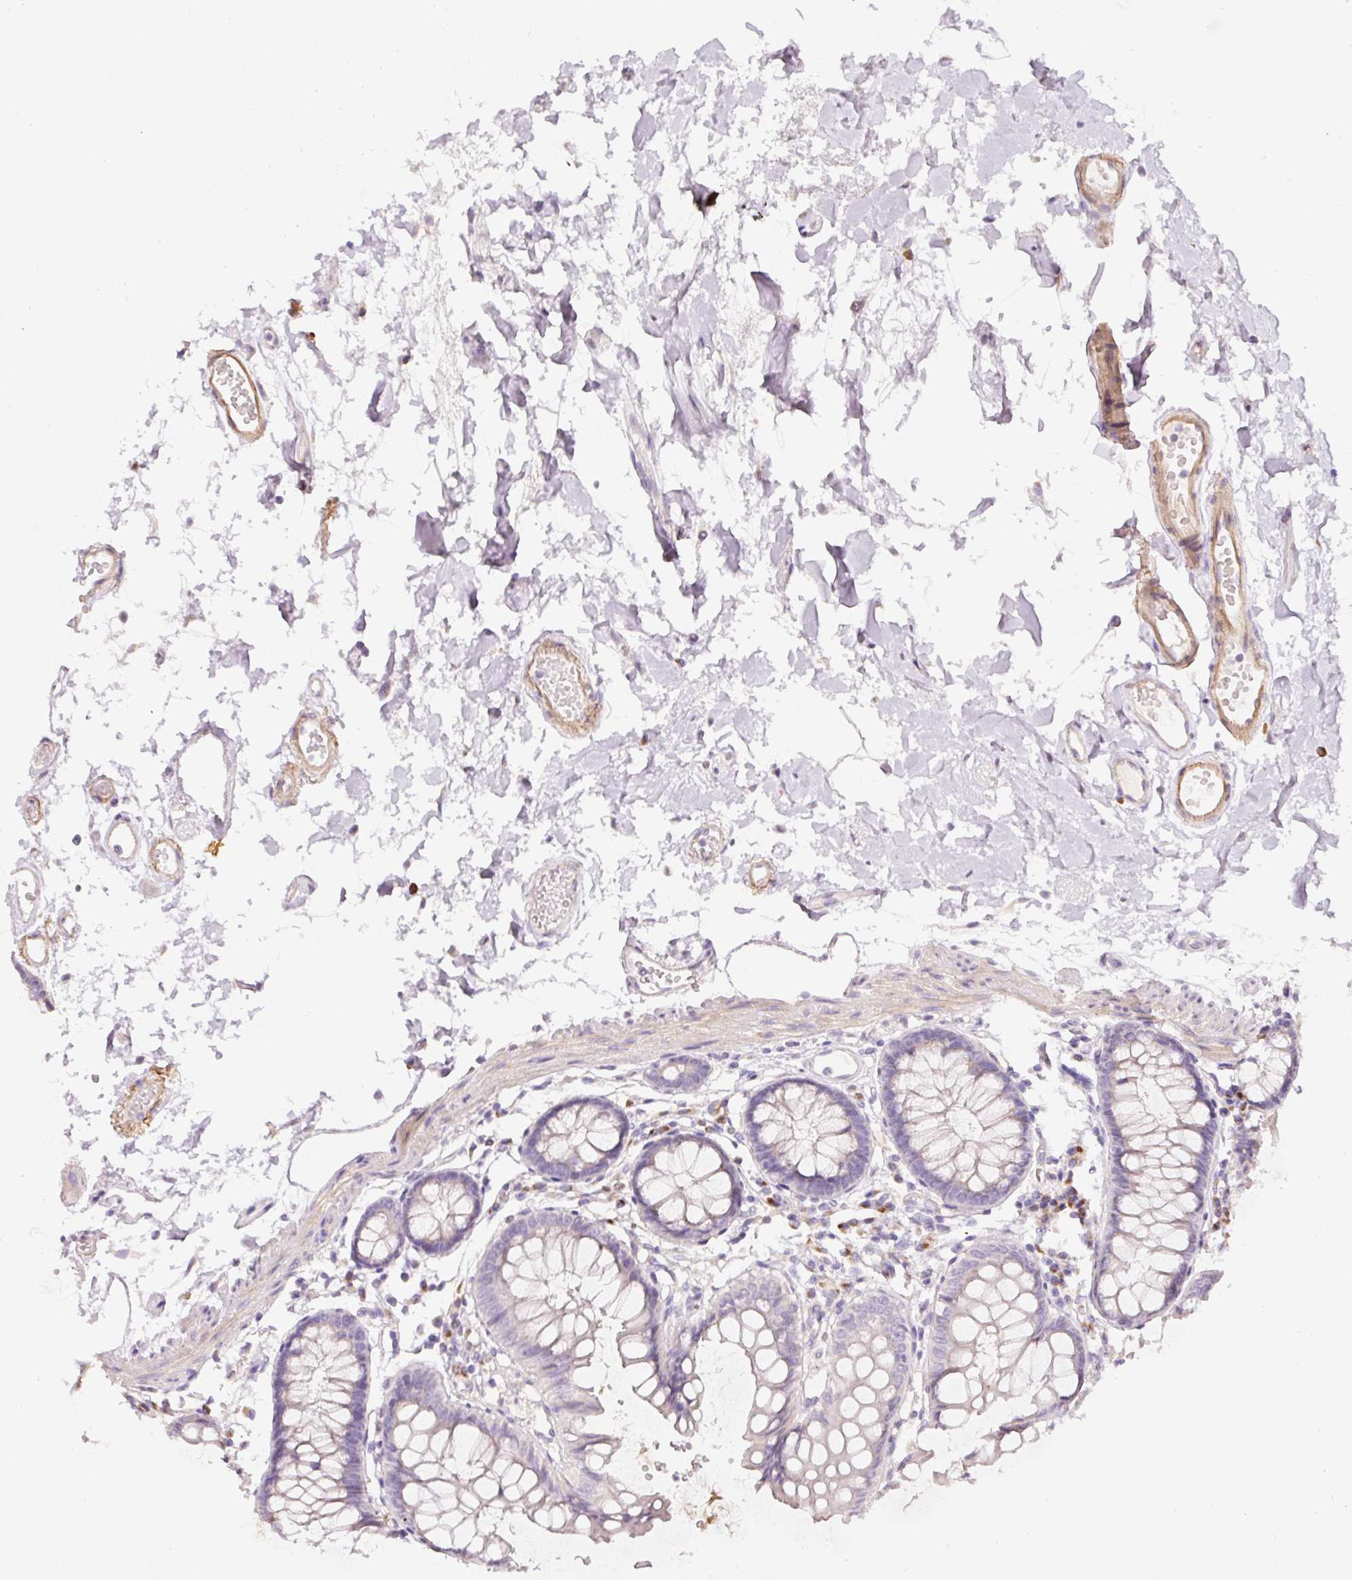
{"staining": {"intensity": "moderate", "quantity": ">75%", "location": "cytoplasmic/membranous"}, "tissue": "colon", "cell_type": "Endothelial cells", "image_type": "normal", "snomed": [{"axis": "morphology", "description": "Normal tissue, NOS"}, {"axis": "topography", "description": "Colon"}], "caption": "This is a histology image of immunohistochemistry (IHC) staining of unremarkable colon, which shows moderate positivity in the cytoplasmic/membranous of endothelial cells.", "gene": "NBPF11", "patient": {"sex": "female", "age": 84}}